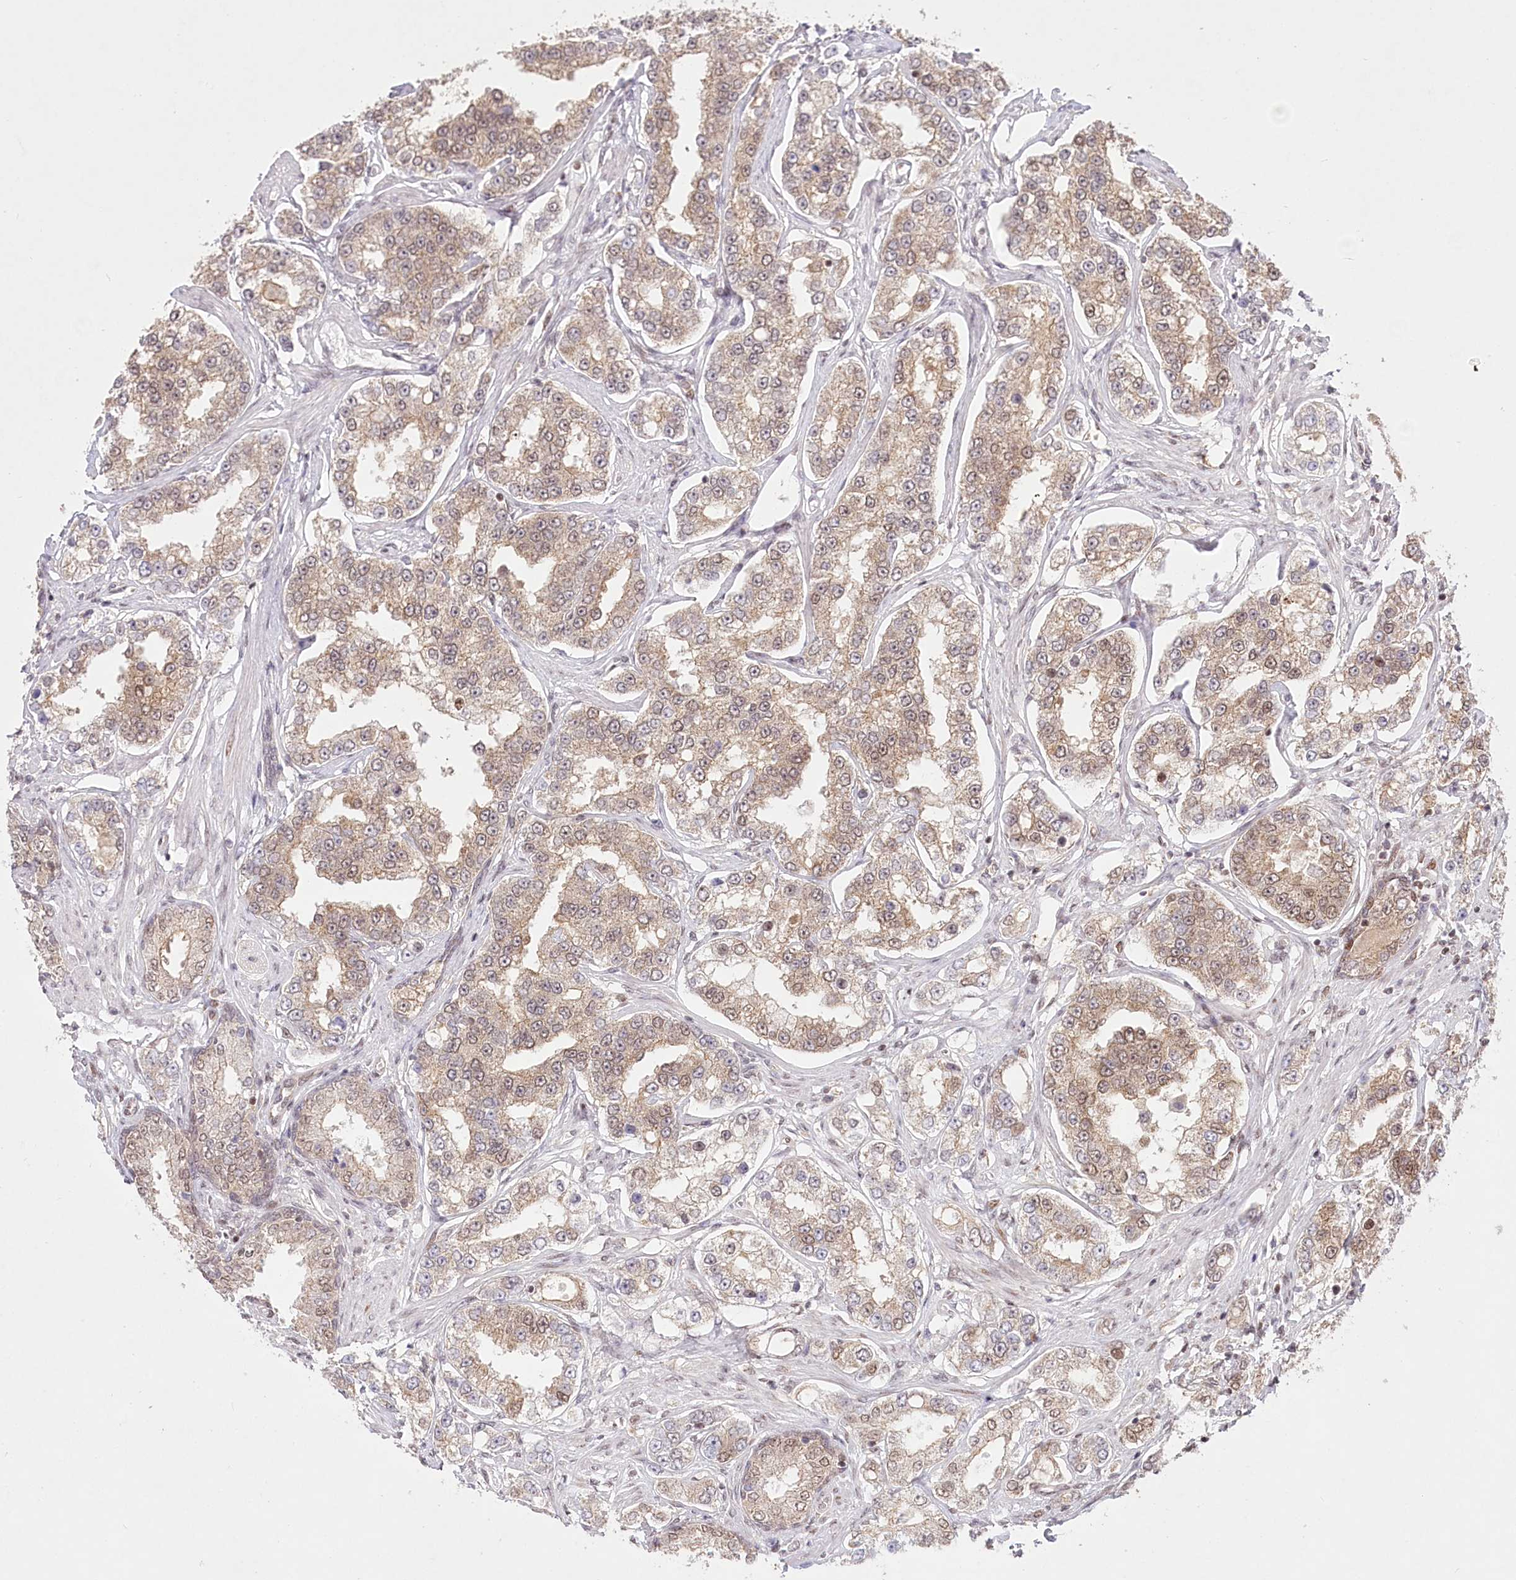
{"staining": {"intensity": "moderate", "quantity": ">75%", "location": "cytoplasmic/membranous"}, "tissue": "prostate cancer", "cell_type": "Tumor cells", "image_type": "cancer", "snomed": [{"axis": "morphology", "description": "Normal tissue, NOS"}, {"axis": "morphology", "description": "Adenocarcinoma, High grade"}, {"axis": "topography", "description": "Prostate"}], "caption": "High-magnification brightfield microscopy of prostate cancer stained with DAB (brown) and counterstained with hematoxylin (blue). tumor cells exhibit moderate cytoplasmic/membranous positivity is identified in approximately>75% of cells.", "gene": "PYURF", "patient": {"sex": "male", "age": 83}}